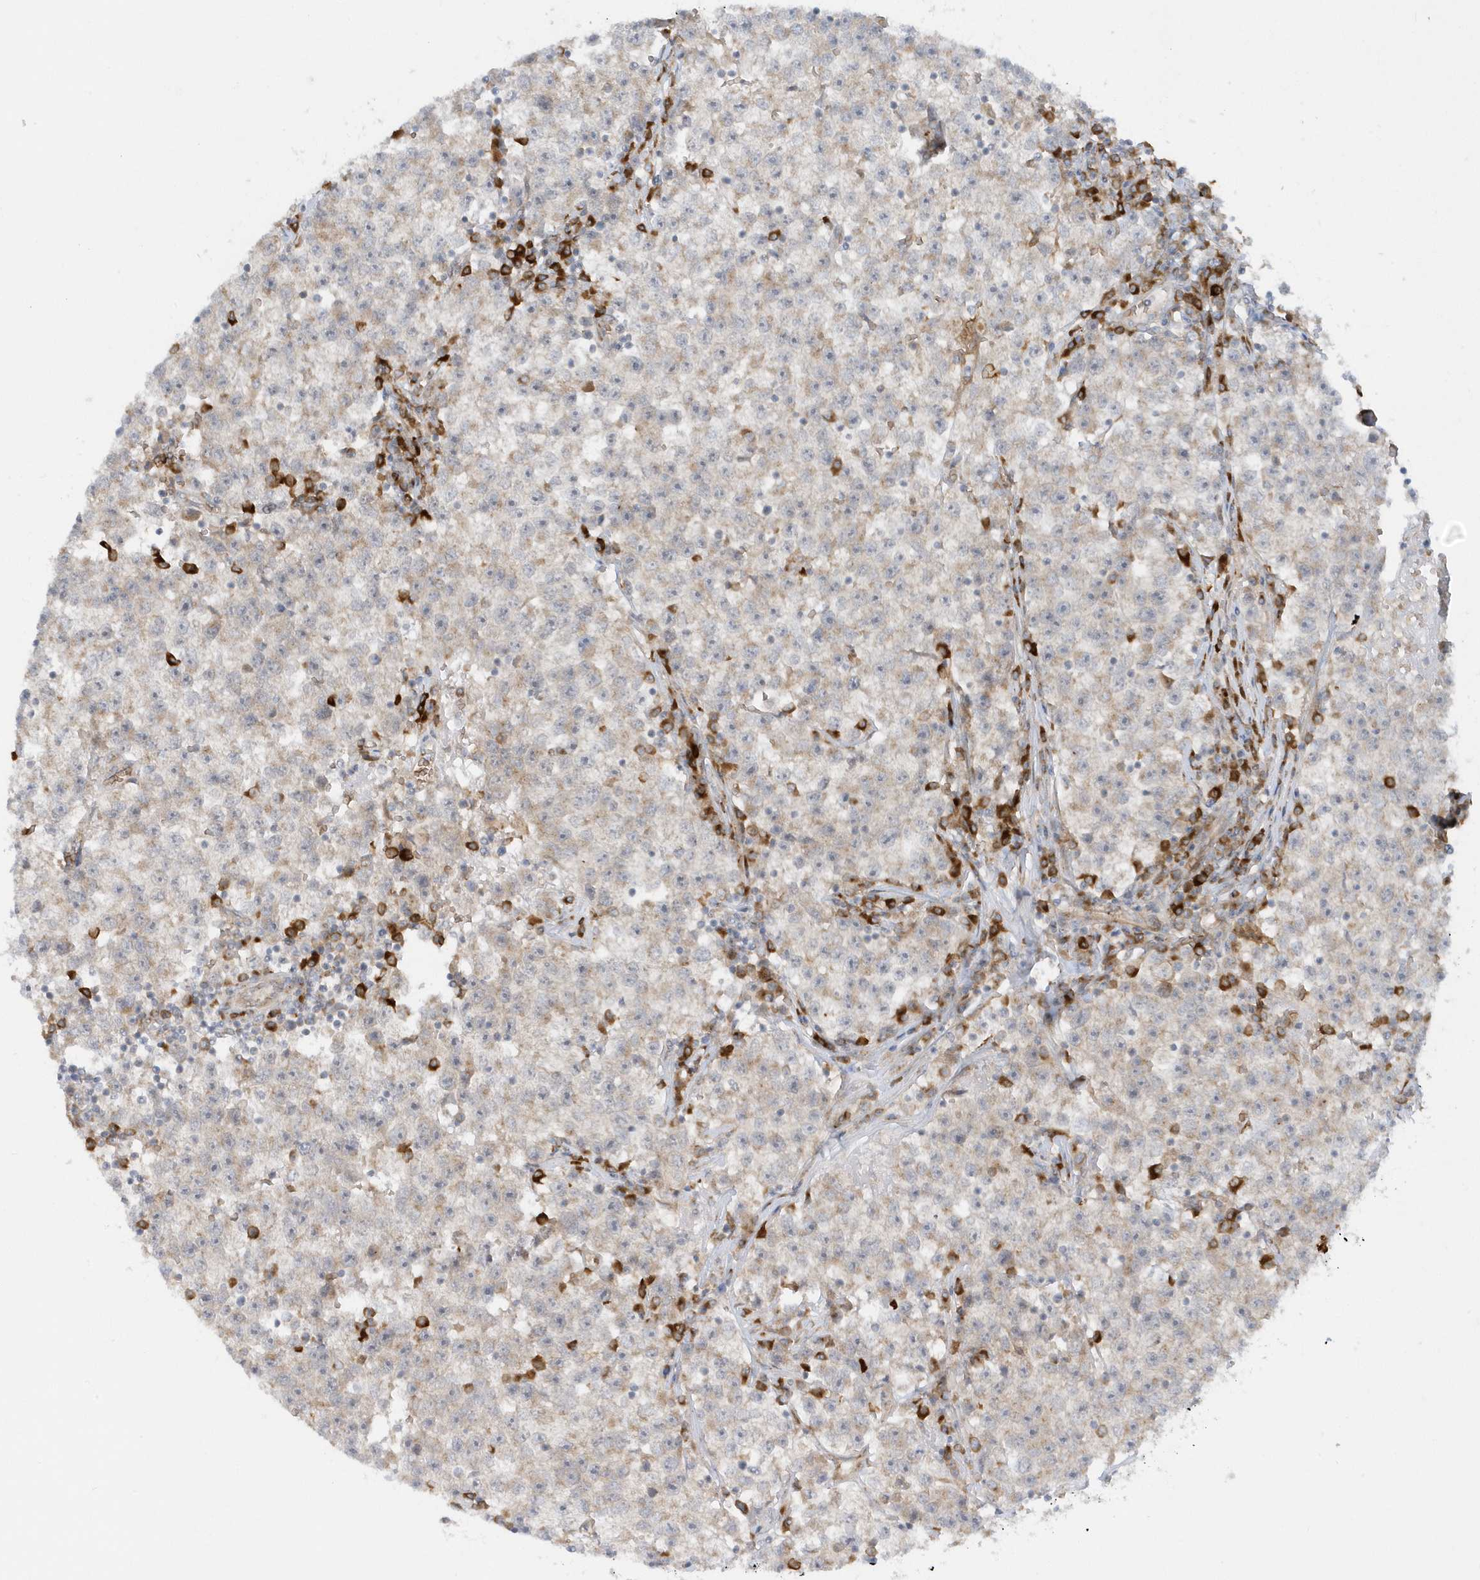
{"staining": {"intensity": "weak", "quantity": "<25%", "location": "cytoplasmic/membranous"}, "tissue": "testis cancer", "cell_type": "Tumor cells", "image_type": "cancer", "snomed": [{"axis": "morphology", "description": "Seminoma, NOS"}, {"axis": "topography", "description": "Testis"}], "caption": "An immunohistochemistry micrograph of testis cancer (seminoma) is shown. There is no staining in tumor cells of testis cancer (seminoma).", "gene": "RPP40", "patient": {"sex": "male", "age": 22}}